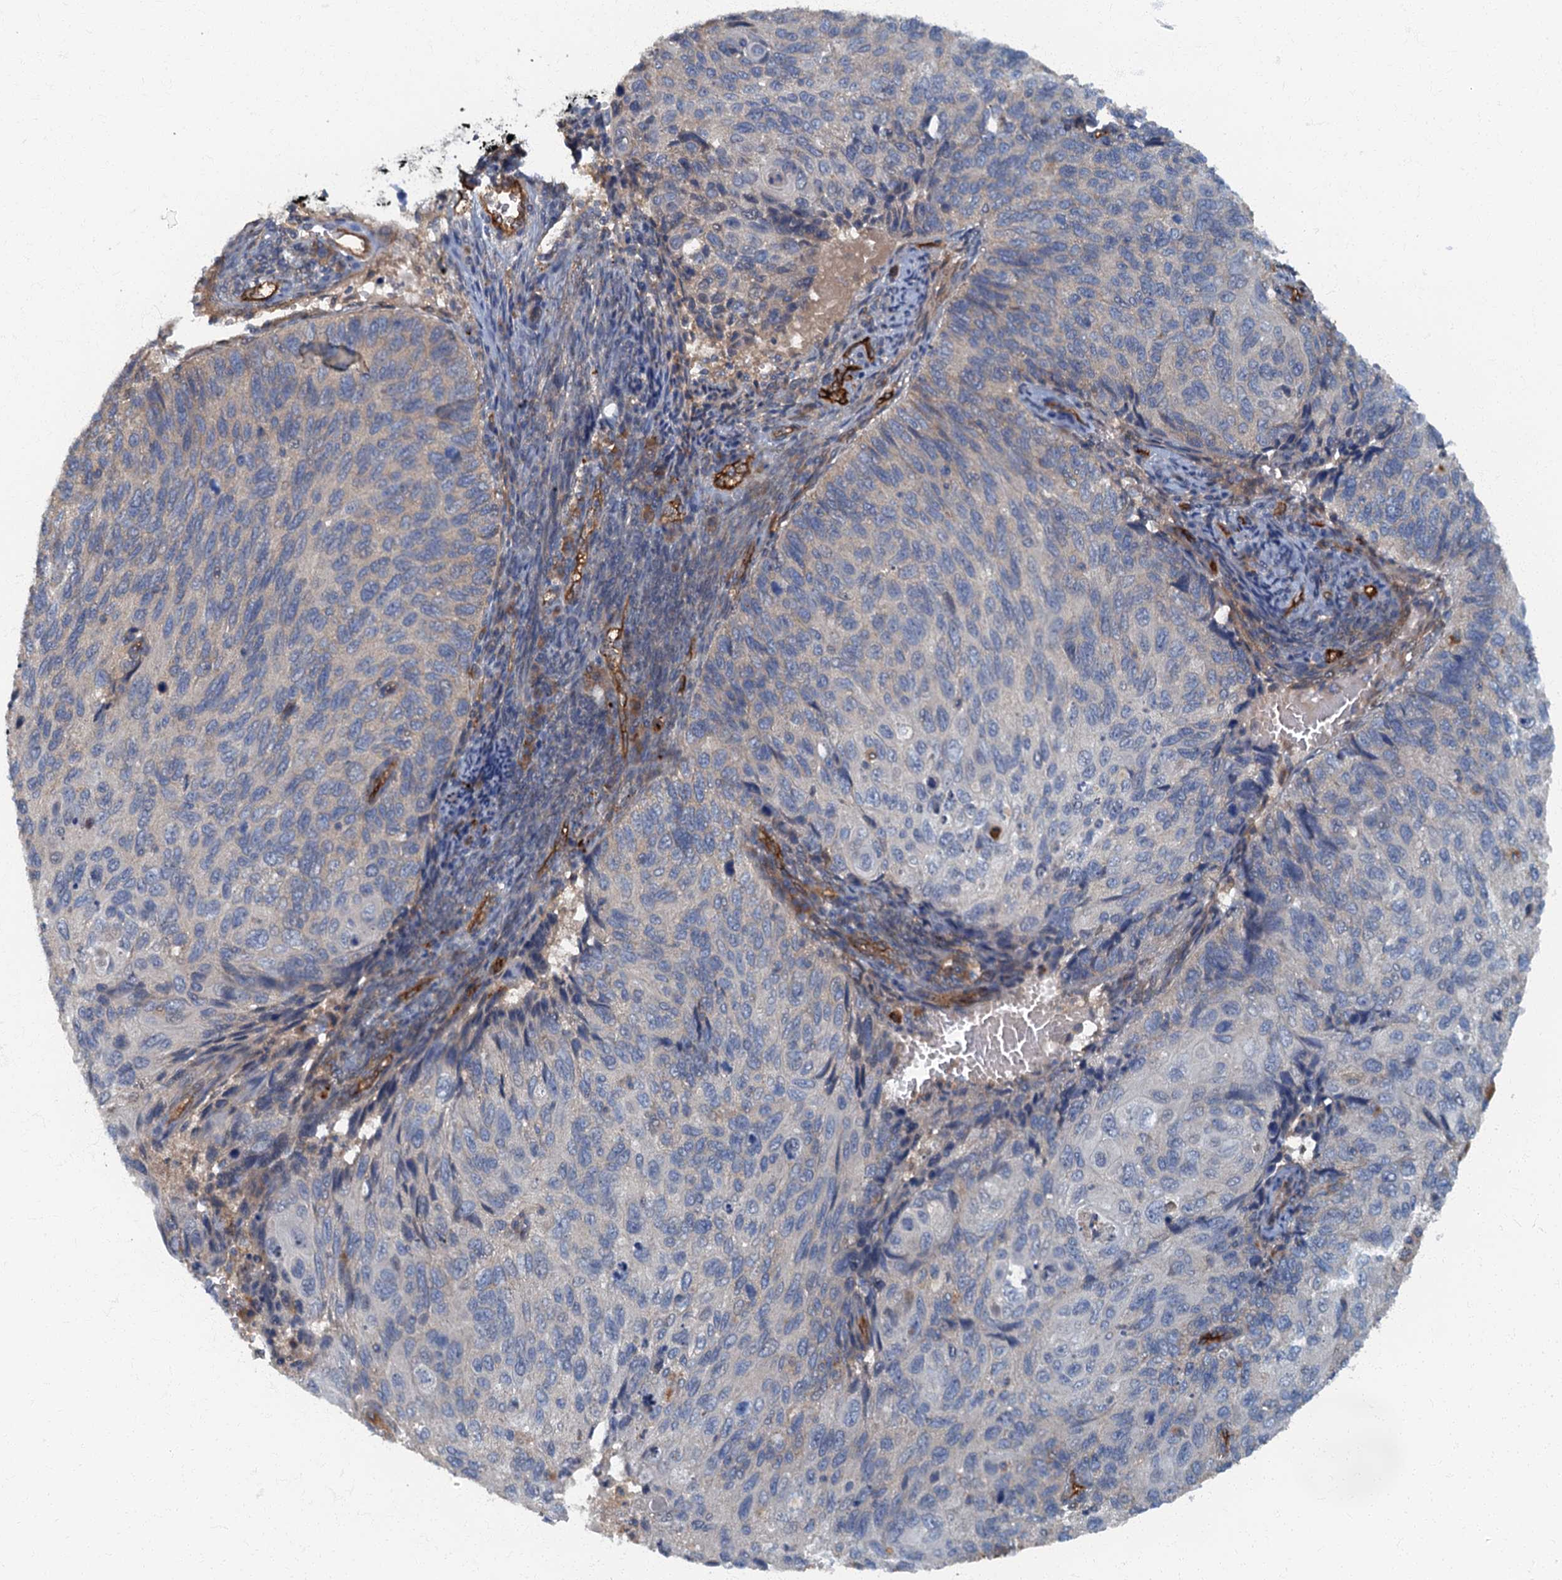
{"staining": {"intensity": "negative", "quantity": "none", "location": "none"}, "tissue": "cervical cancer", "cell_type": "Tumor cells", "image_type": "cancer", "snomed": [{"axis": "morphology", "description": "Squamous cell carcinoma, NOS"}, {"axis": "topography", "description": "Cervix"}], "caption": "This is an immunohistochemistry (IHC) micrograph of squamous cell carcinoma (cervical). There is no expression in tumor cells.", "gene": "ARL11", "patient": {"sex": "female", "age": 70}}